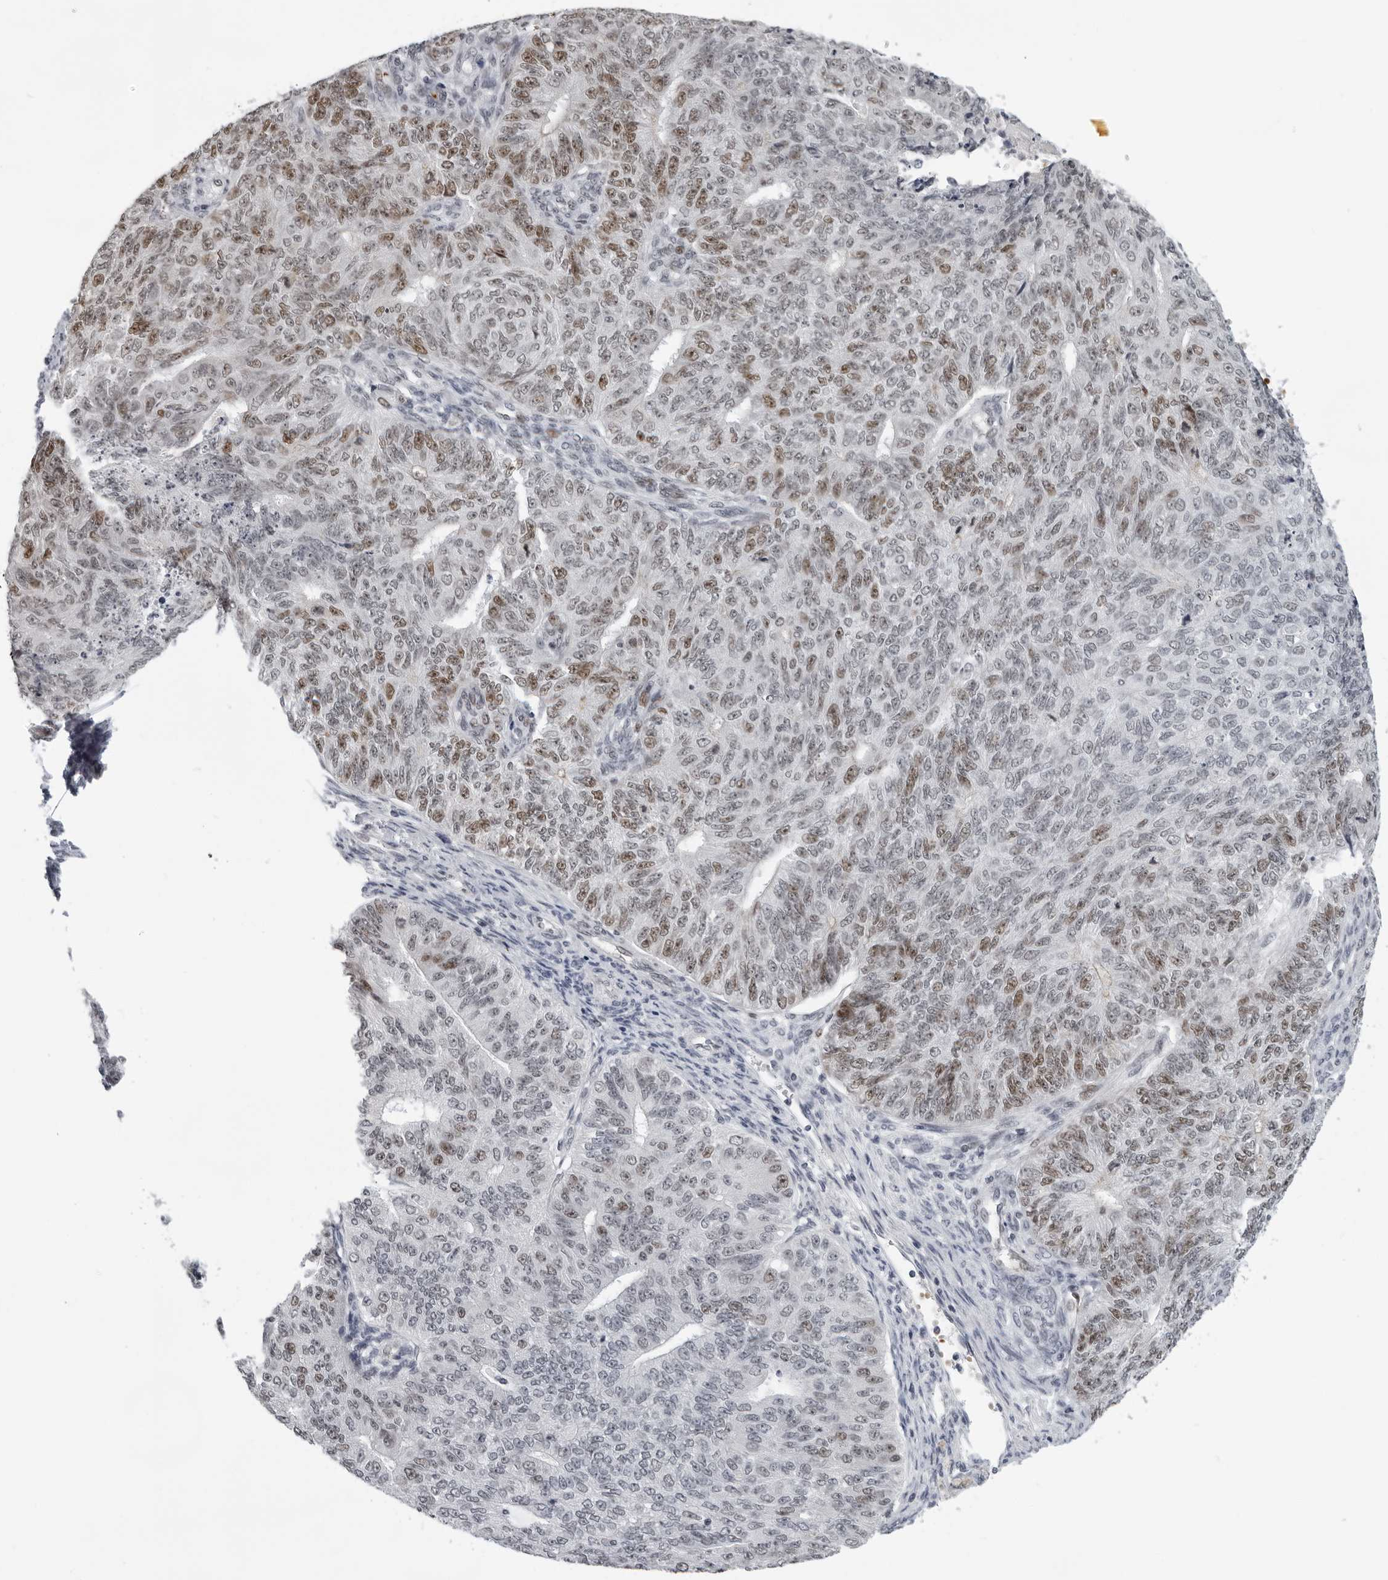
{"staining": {"intensity": "moderate", "quantity": "25%-75%", "location": "nuclear"}, "tissue": "endometrial cancer", "cell_type": "Tumor cells", "image_type": "cancer", "snomed": [{"axis": "morphology", "description": "Adenocarcinoma, NOS"}, {"axis": "topography", "description": "Endometrium"}], "caption": "Adenocarcinoma (endometrial) stained for a protein (brown) exhibits moderate nuclear positive staining in approximately 25%-75% of tumor cells.", "gene": "USP1", "patient": {"sex": "female", "age": 32}}